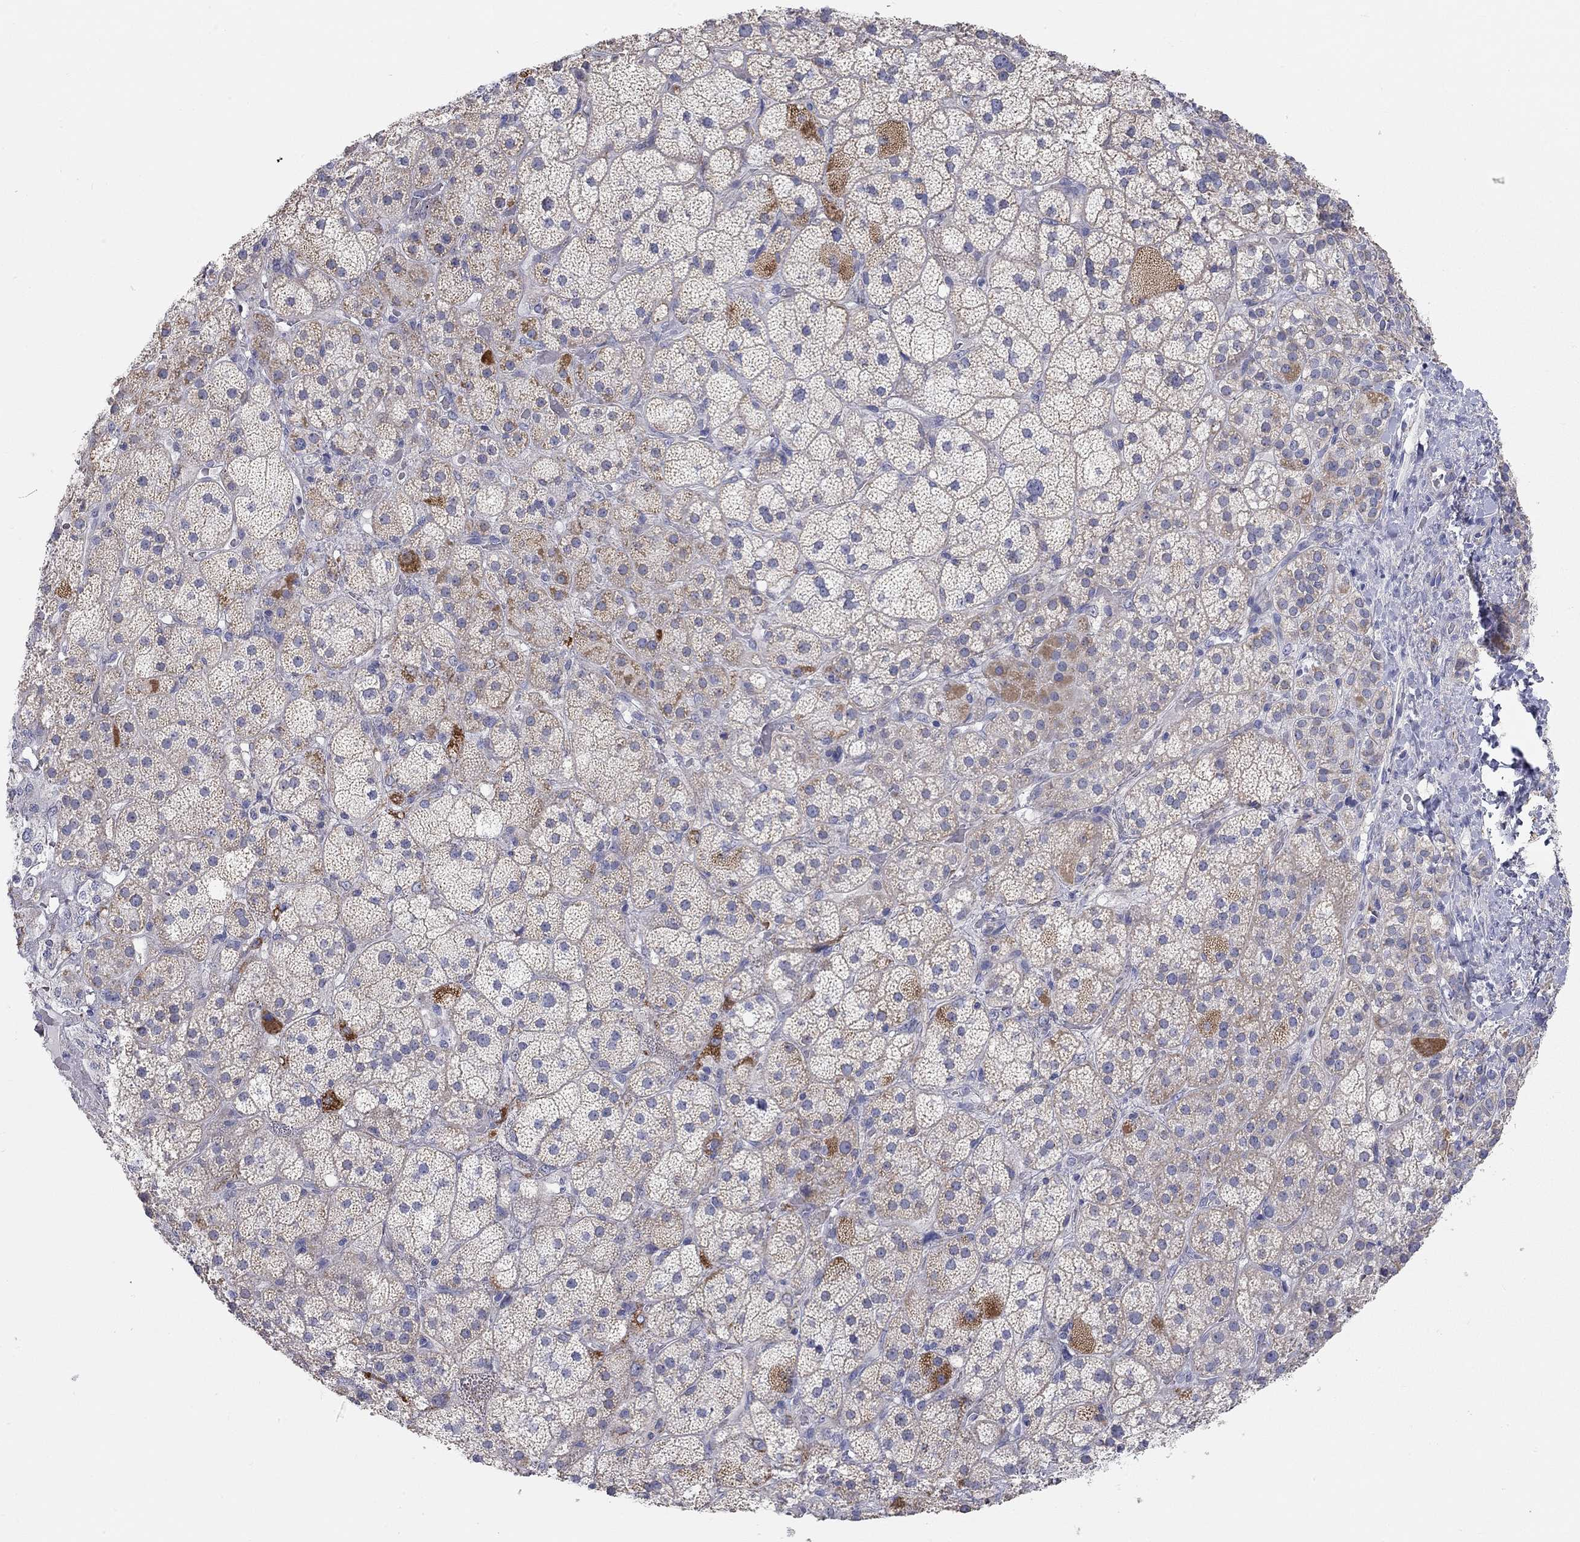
{"staining": {"intensity": "strong", "quantity": "<25%", "location": "cytoplasmic/membranous"}, "tissue": "adrenal gland", "cell_type": "Glandular cells", "image_type": "normal", "snomed": [{"axis": "morphology", "description": "Normal tissue, NOS"}, {"axis": "topography", "description": "Adrenal gland"}], "caption": "The immunohistochemical stain shows strong cytoplasmic/membranous positivity in glandular cells of unremarkable adrenal gland. (DAB (3,3'-diaminobenzidine) IHC with brightfield microscopy, high magnification).", "gene": "CFAP161", "patient": {"sex": "male", "age": 57}}